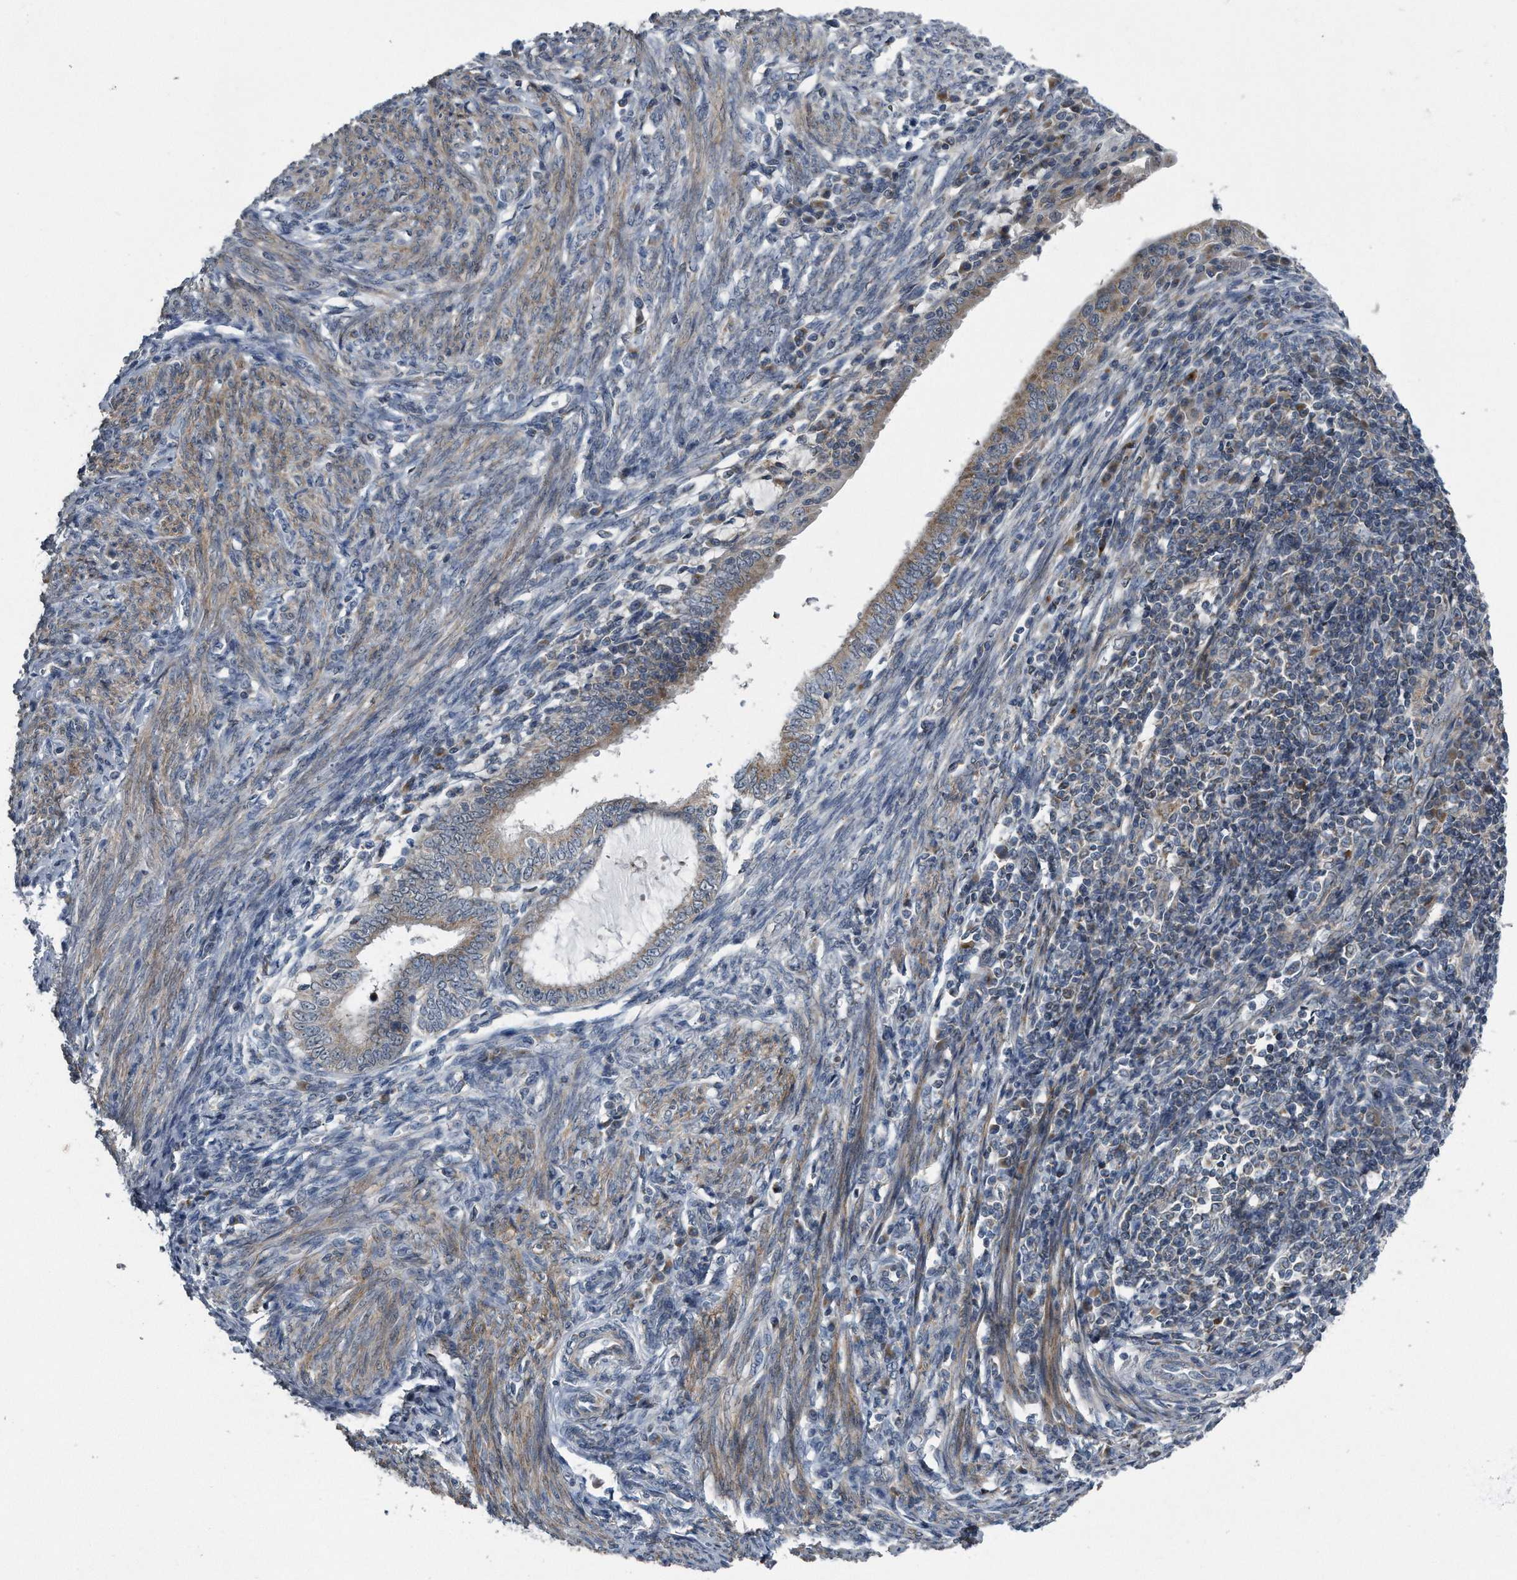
{"staining": {"intensity": "weak", "quantity": ">75%", "location": "cytoplasmic/membranous"}, "tissue": "endometrial cancer", "cell_type": "Tumor cells", "image_type": "cancer", "snomed": [{"axis": "morphology", "description": "Adenocarcinoma, NOS"}, {"axis": "topography", "description": "Uterus"}], "caption": "A histopathology image of human endometrial cancer stained for a protein shows weak cytoplasmic/membranous brown staining in tumor cells.", "gene": "LYRM4", "patient": {"sex": "female", "age": 77}}